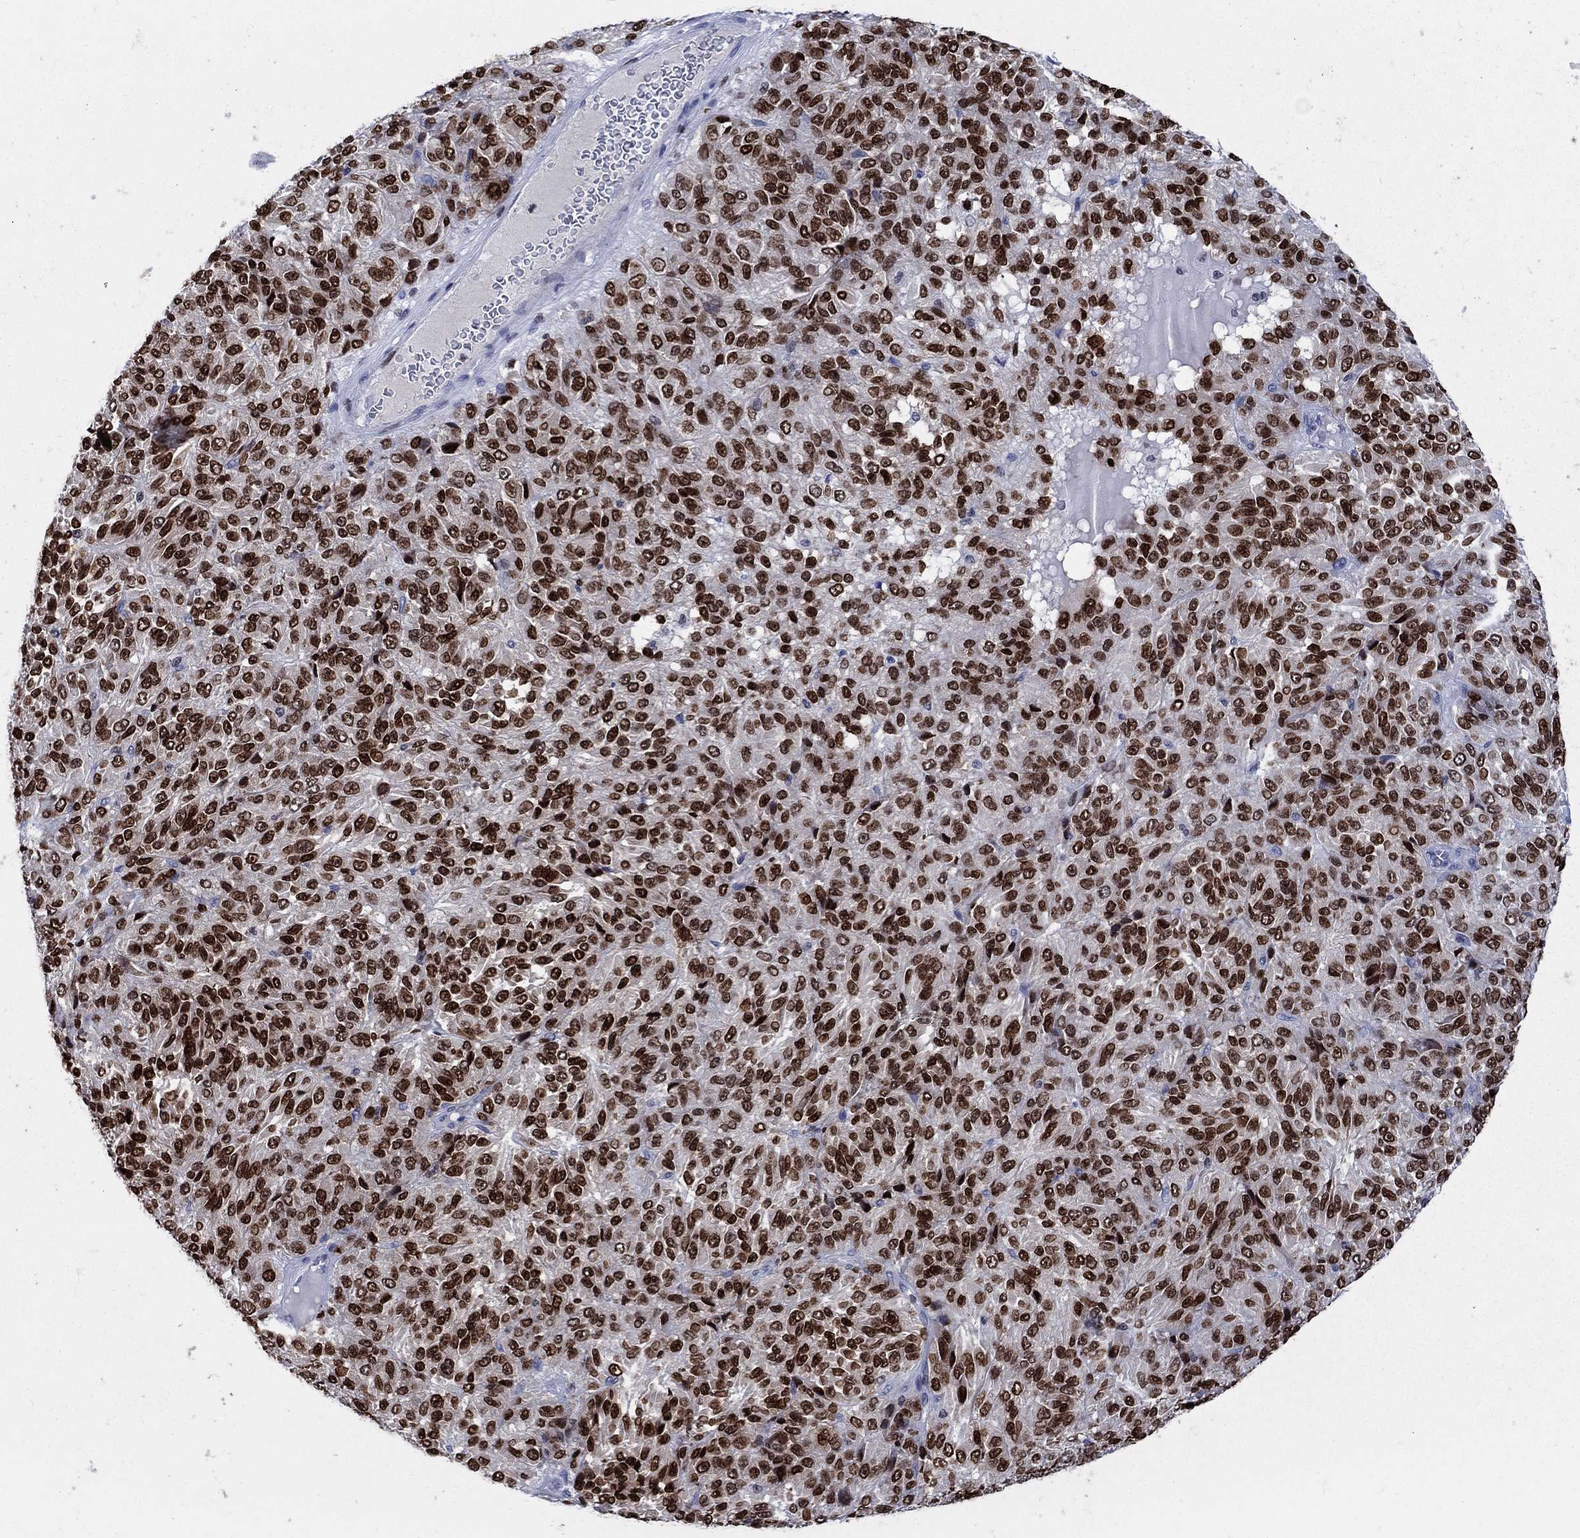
{"staining": {"intensity": "strong", "quantity": ">75%", "location": "nuclear"}, "tissue": "melanoma", "cell_type": "Tumor cells", "image_type": "cancer", "snomed": [{"axis": "morphology", "description": "Malignant melanoma, Metastatic site"}, {"axis": "topography", "description": "Brain"}], "caption": "Tumor cells display high levels of strong nuclear staining in about >75% of cells in melanoma.", "gene": "HMGA1", "patient": {"sex": "female", "age": 56}}